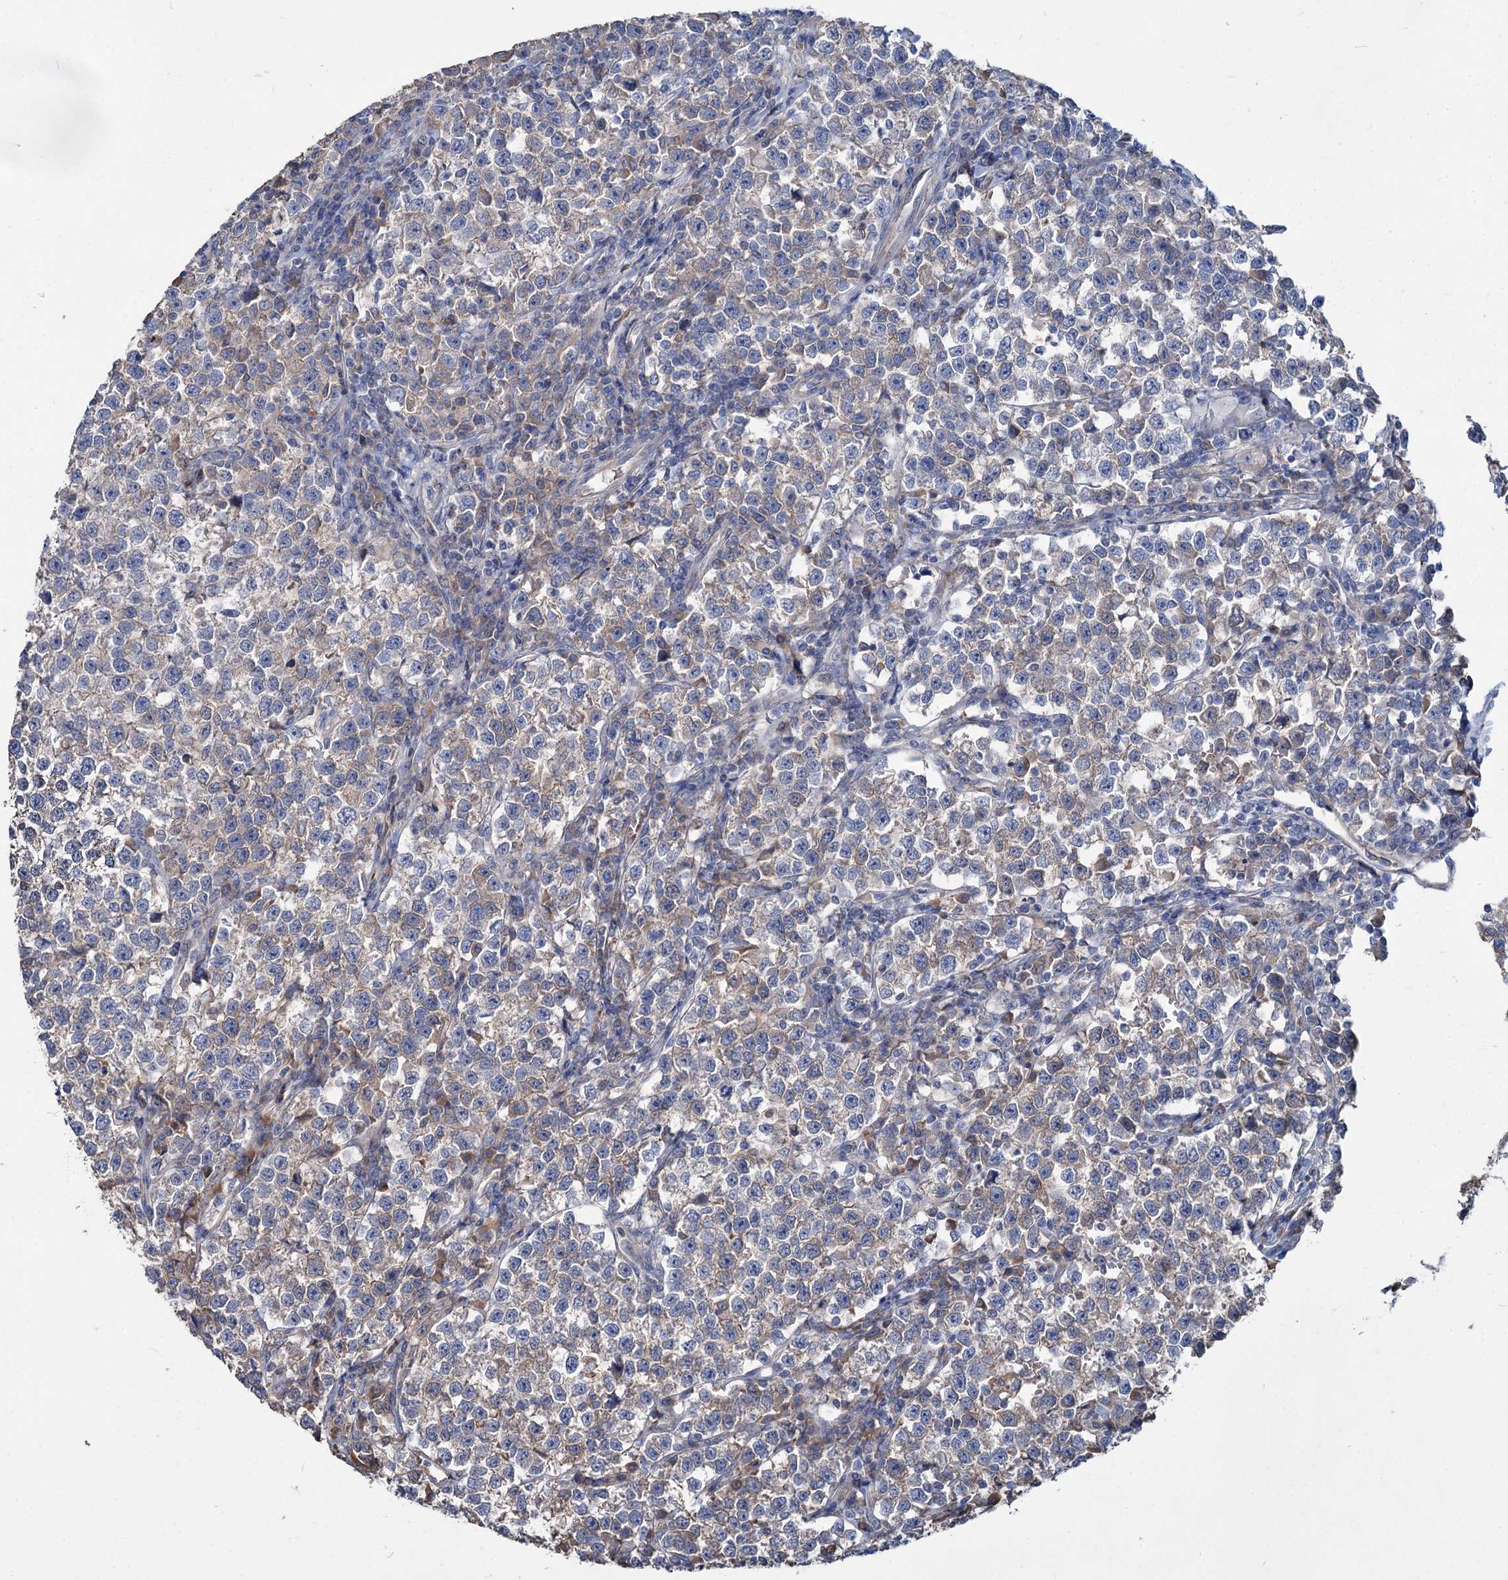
{"staining": {"intensity": "weak", "quantity": "<25%", "location": "cytoplasmic/membranous"}, "tissue": "testis cancer", "cell_type": "Tumor cells", "image_type": "cancer", "snomed": [{"axis": "morphology", "description": "Normal tissue, NOS"}, {"axis": "morphology", "description": "Seminoma, NOS"}, {"axis": "topography", "description": "Testis"}], "caption": "High magnification brightfield microscopy of testis cancer stained with DAB (3,3'-diaminobenzidine) (brown) and counterstained with hematoxylin (blue): tumor cells show no significant staining.", "gene": "URAD", "patient": {"sex": "male", "age": 43}}